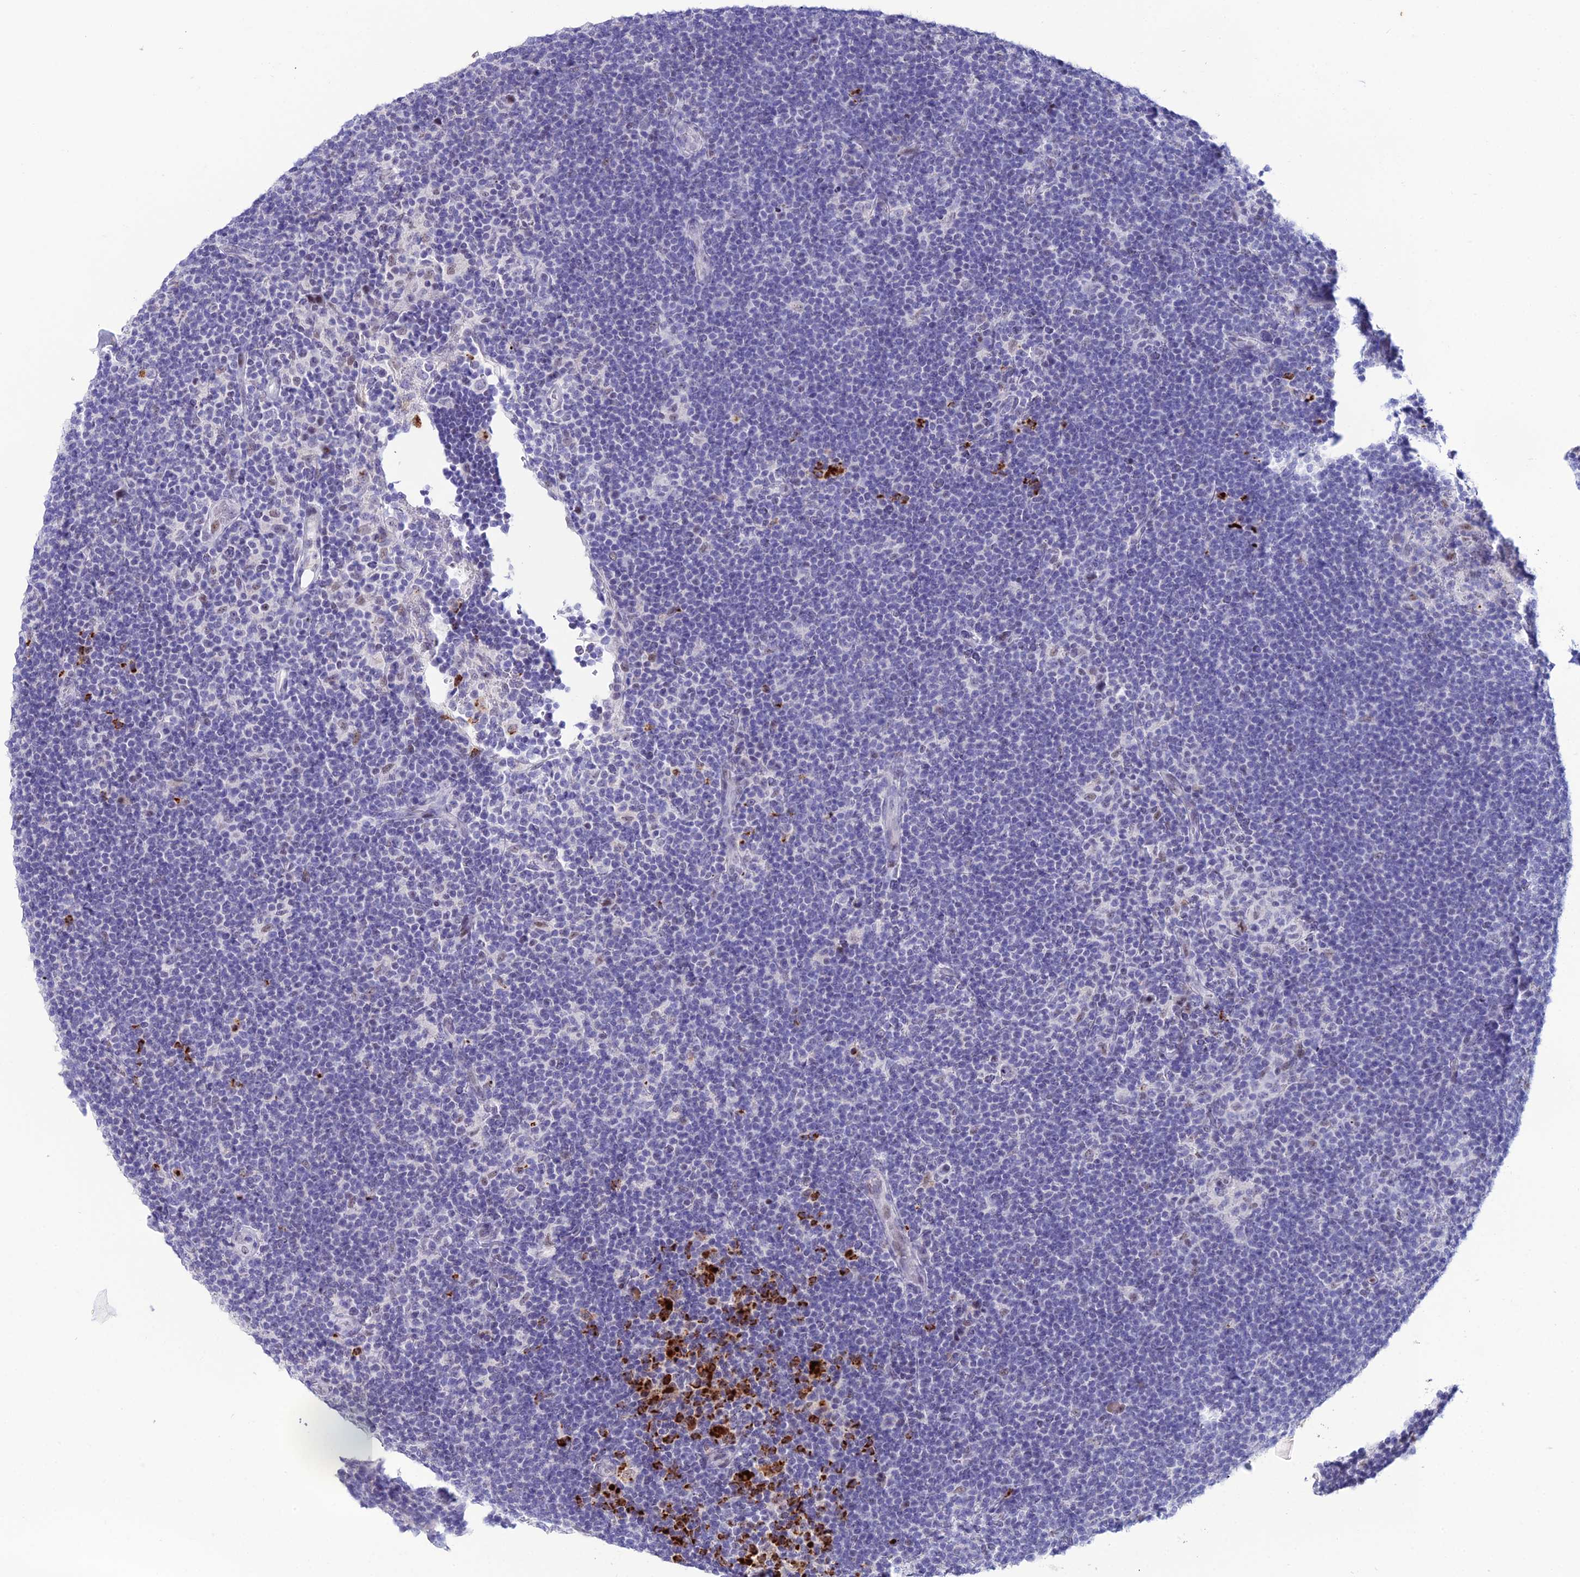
{"staining": {"intensity": "negative", "quantity": "none", "location": "none"}, "tissue": "lymphoma", "cell_type": "Tumor cells", "image_type": "cancer", "snomed": [{"axis": "morphology", "description": "Hodgkin's disease, NOS"}, {"axis": "topography", "description": "Lymph node"}], "caption": "A photomicrograph of human Hodgkin's disease is negative for staining in tumor cells. Brightfield microscopy of immunohistochemistry (IHC) stained with DAB (brown) and hematoxylin (blue), captured at high magnification.", "gene": "MFSD2B", "patient": {"sex": "female", "age": 57}}